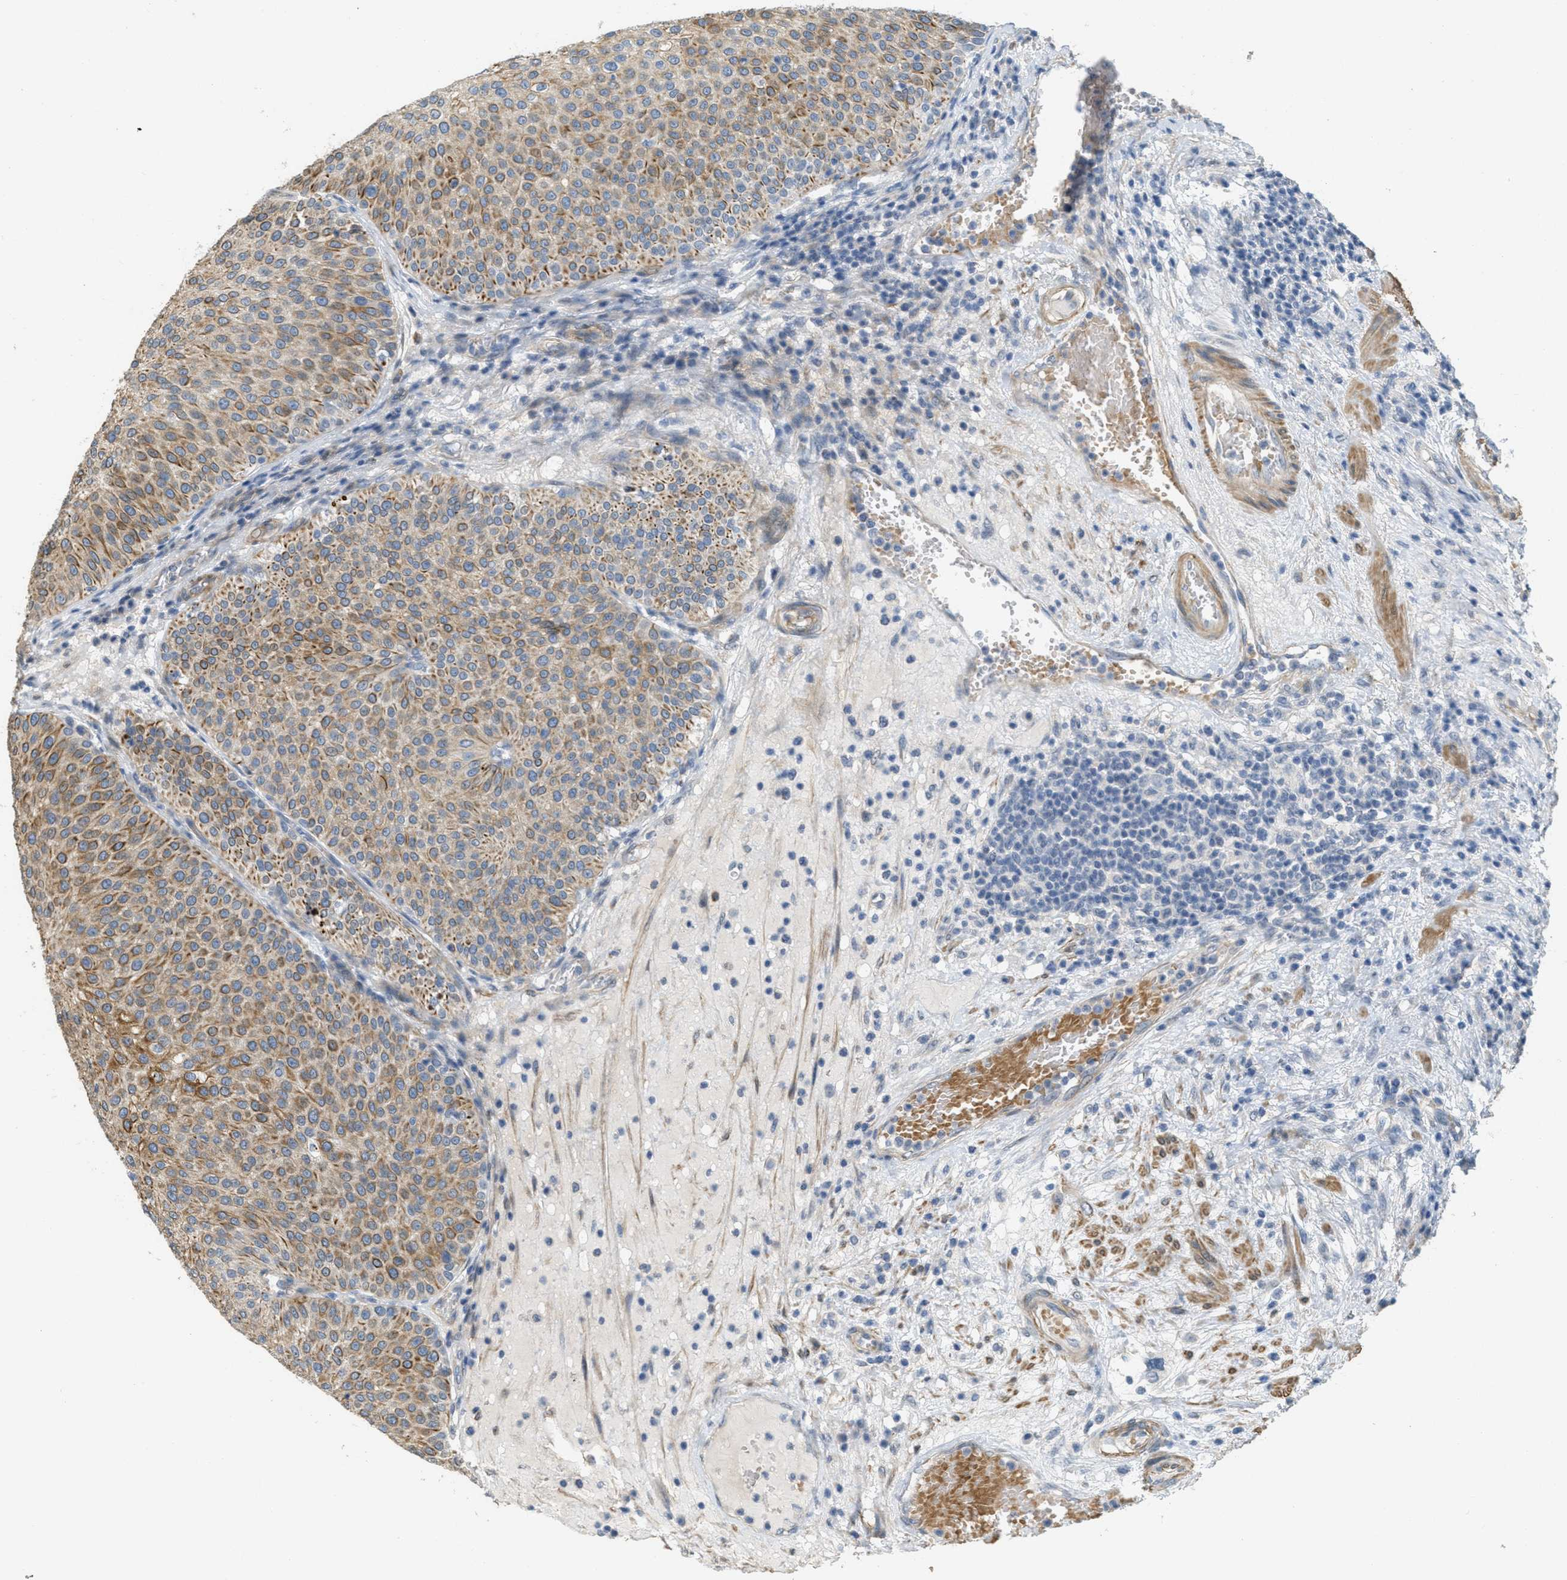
{"staining": {"intensity": "moderate", "quantity": ">75%", "location": "cytoplasmic/membranous"}, "tissue": "urothelial cancer", "cell_type": "Tumor cells", "image_type": "cancer", "snomed": [{"axis": "morphology", "description": "Urothelial carcinoma, Low grade"}, {"axis": "topography", "description": "Smooth muscle"}, {"axis": "topography", "description": "Urinary bladder"}], "caption": "An image showing moderate cytoplasmic/membranous positivity in about >75% of tumor cells in urothelial cancer, as visualized by brown immunohistochemical staining.", "gene": "MRS2", "patient": {"sex": "male", "age": 60}}